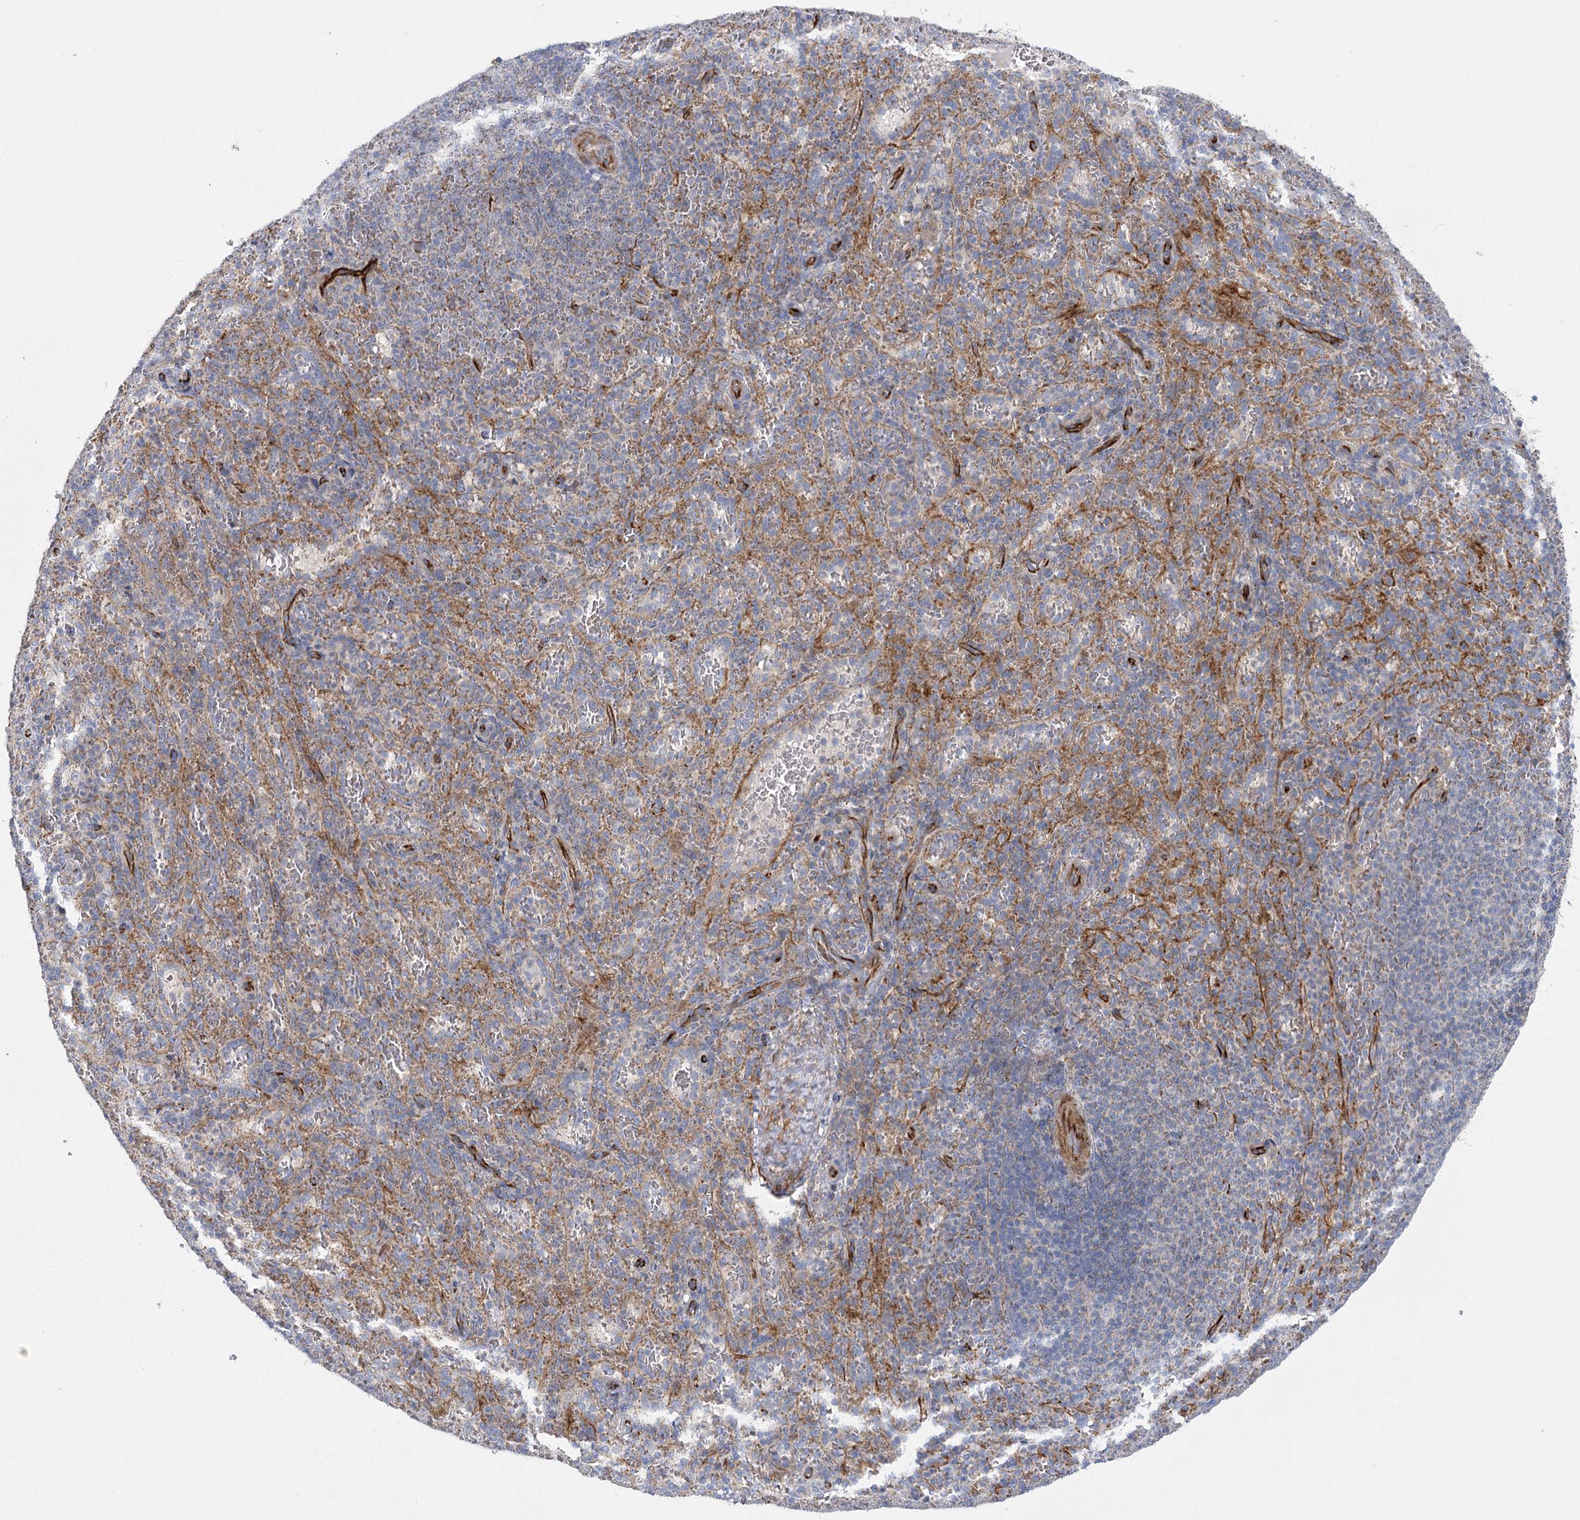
{"staining": {"intensity": "negative", "quantity": "none", "location": "none"}, "tissue": "spleen", "cell_type": "Cells in red pulp", "image_type": "normal", "snomed": [{"axis": "morphology", "description": "Normal tissue, NOS"}, {"axis": "topography", "description": "Spleen"}], "caption": "DAB (3,3'-diaminobenzidine) immunohistochemical staining of unremarkable spleen demonstrates no significant staining in cells in red pulp. (DAB (3,3'-diaminobenzidine) IHC visualized using brightfield microscopy, high magnification).", "gene": "DHTKD1", "patient": {"sex": "female", "age": 21}}